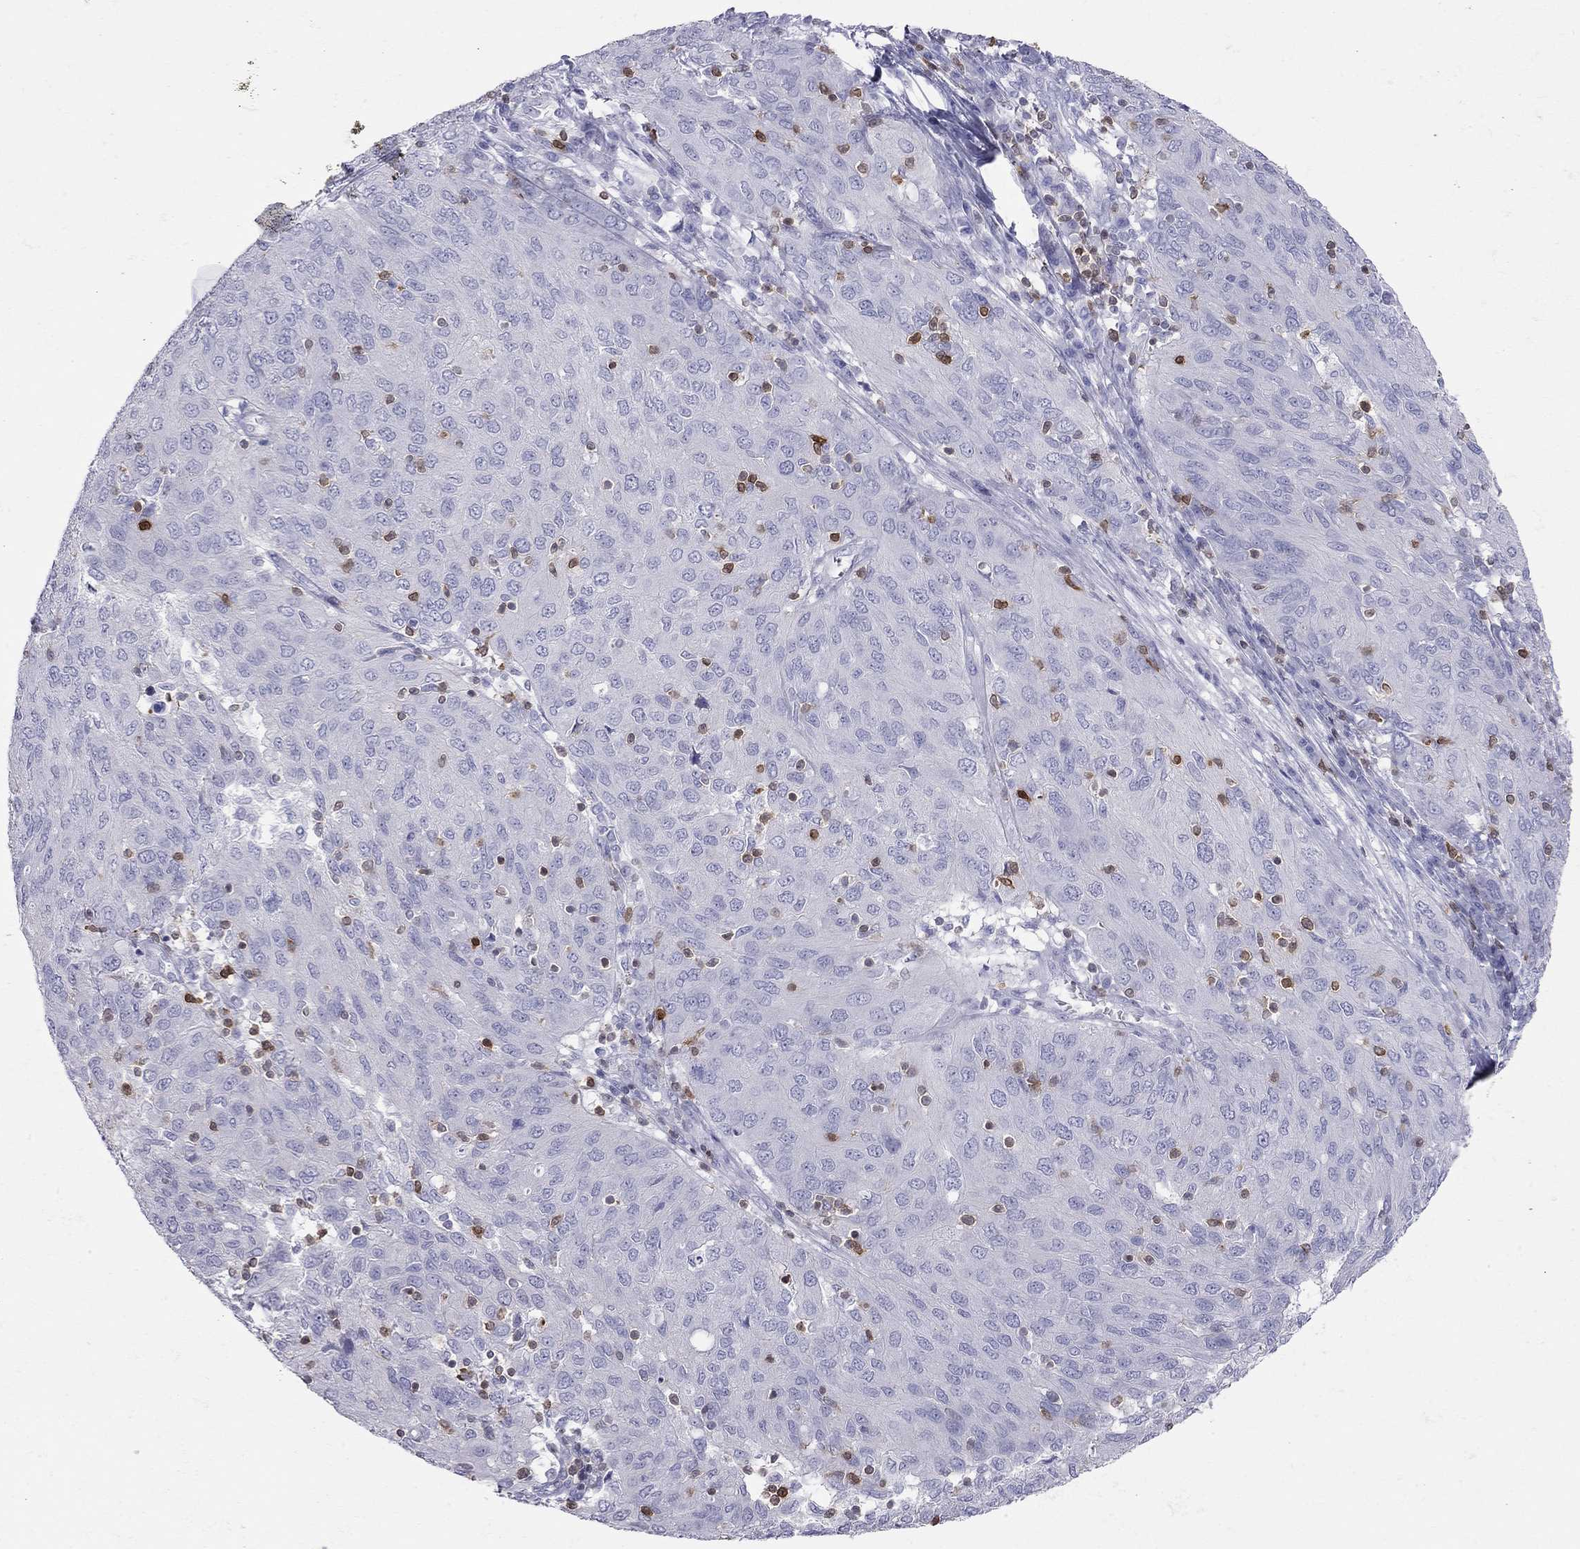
{"staining": {"intensity": "negative", "quantity": "none", "location": "none"}, "tissue": "ovarian cancer", "cell_type": "Tumor cells", "image_type": "cancer", "snomed": [{"axis": "morphology", "description": "Carcinoma, endometroid"}, {"axis": "topography", "description": "Ovary"}], "caption": "IHC micrograph of neoplastic tissue: human ovarian cancer stained with DAB (3,3'-diaminobenzidine) demonstrates no significant protein positivity in tumor cells. (DAB immunohistochemistry (IHC), high magnification).", "gene": "SH2D2A", "patient": {"sex": "female", "age": 50}}